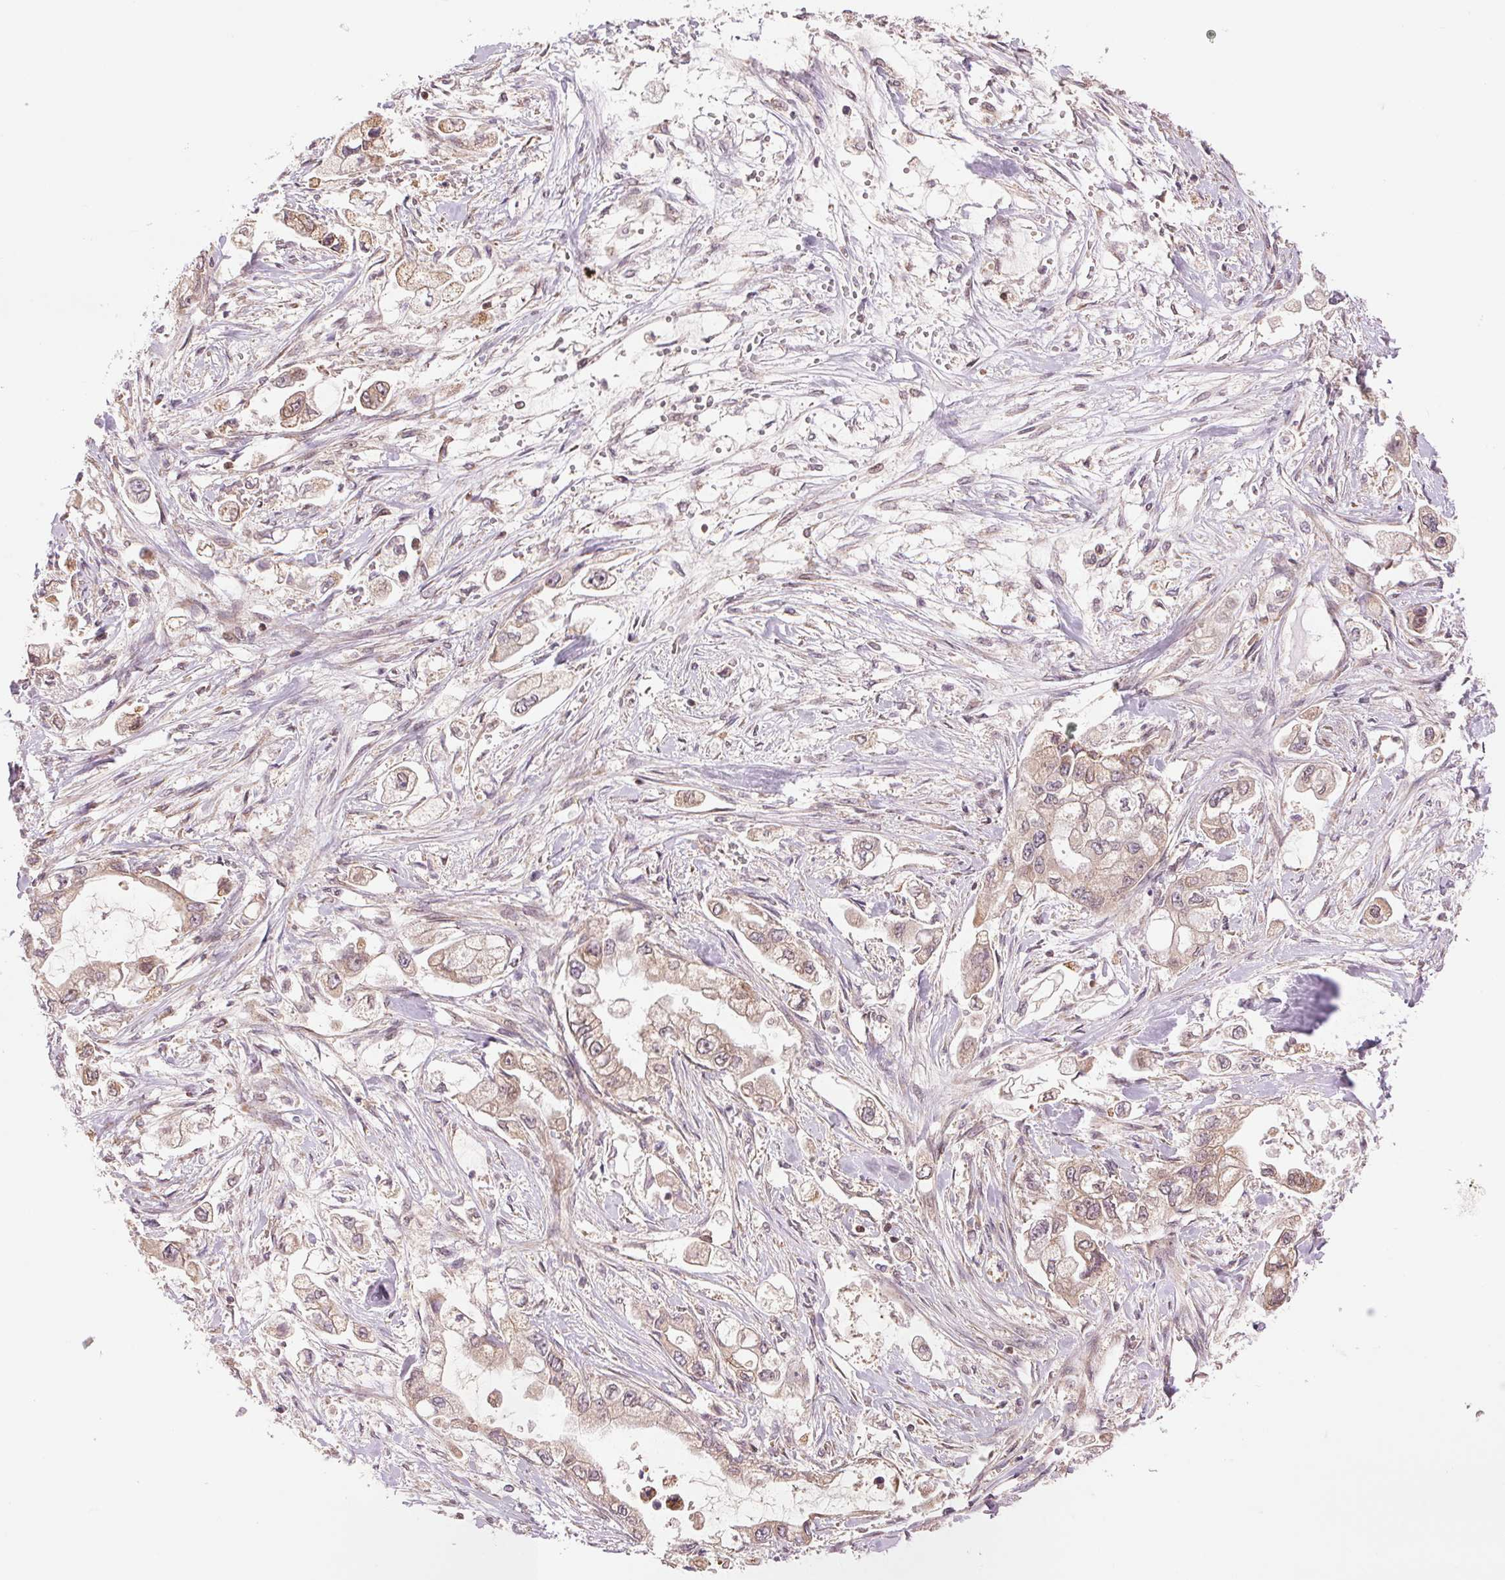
{"staining": {"intensity": "weak", "quantity": ">75%", "location": "cytoplasmic/membranous"}, "tissue": "stomach cancer", "cell_type": "Tumor cells", "image_type": "cancer", "snomed": [{"axis": "morphology", "description": "Adenocarcinoma, NOS"}, {"axis": "topography", "description": "Stomach"}], "caption": "A brown stain highlights weak cytoplasmic/membranous expression of a protein in stomach adenocarcinoma tumor cells. (DAB IHC with brightfield microscopy, high magnification).", "gene": "BTF3L4", "patient": {"sex": "male", "age": 62}}